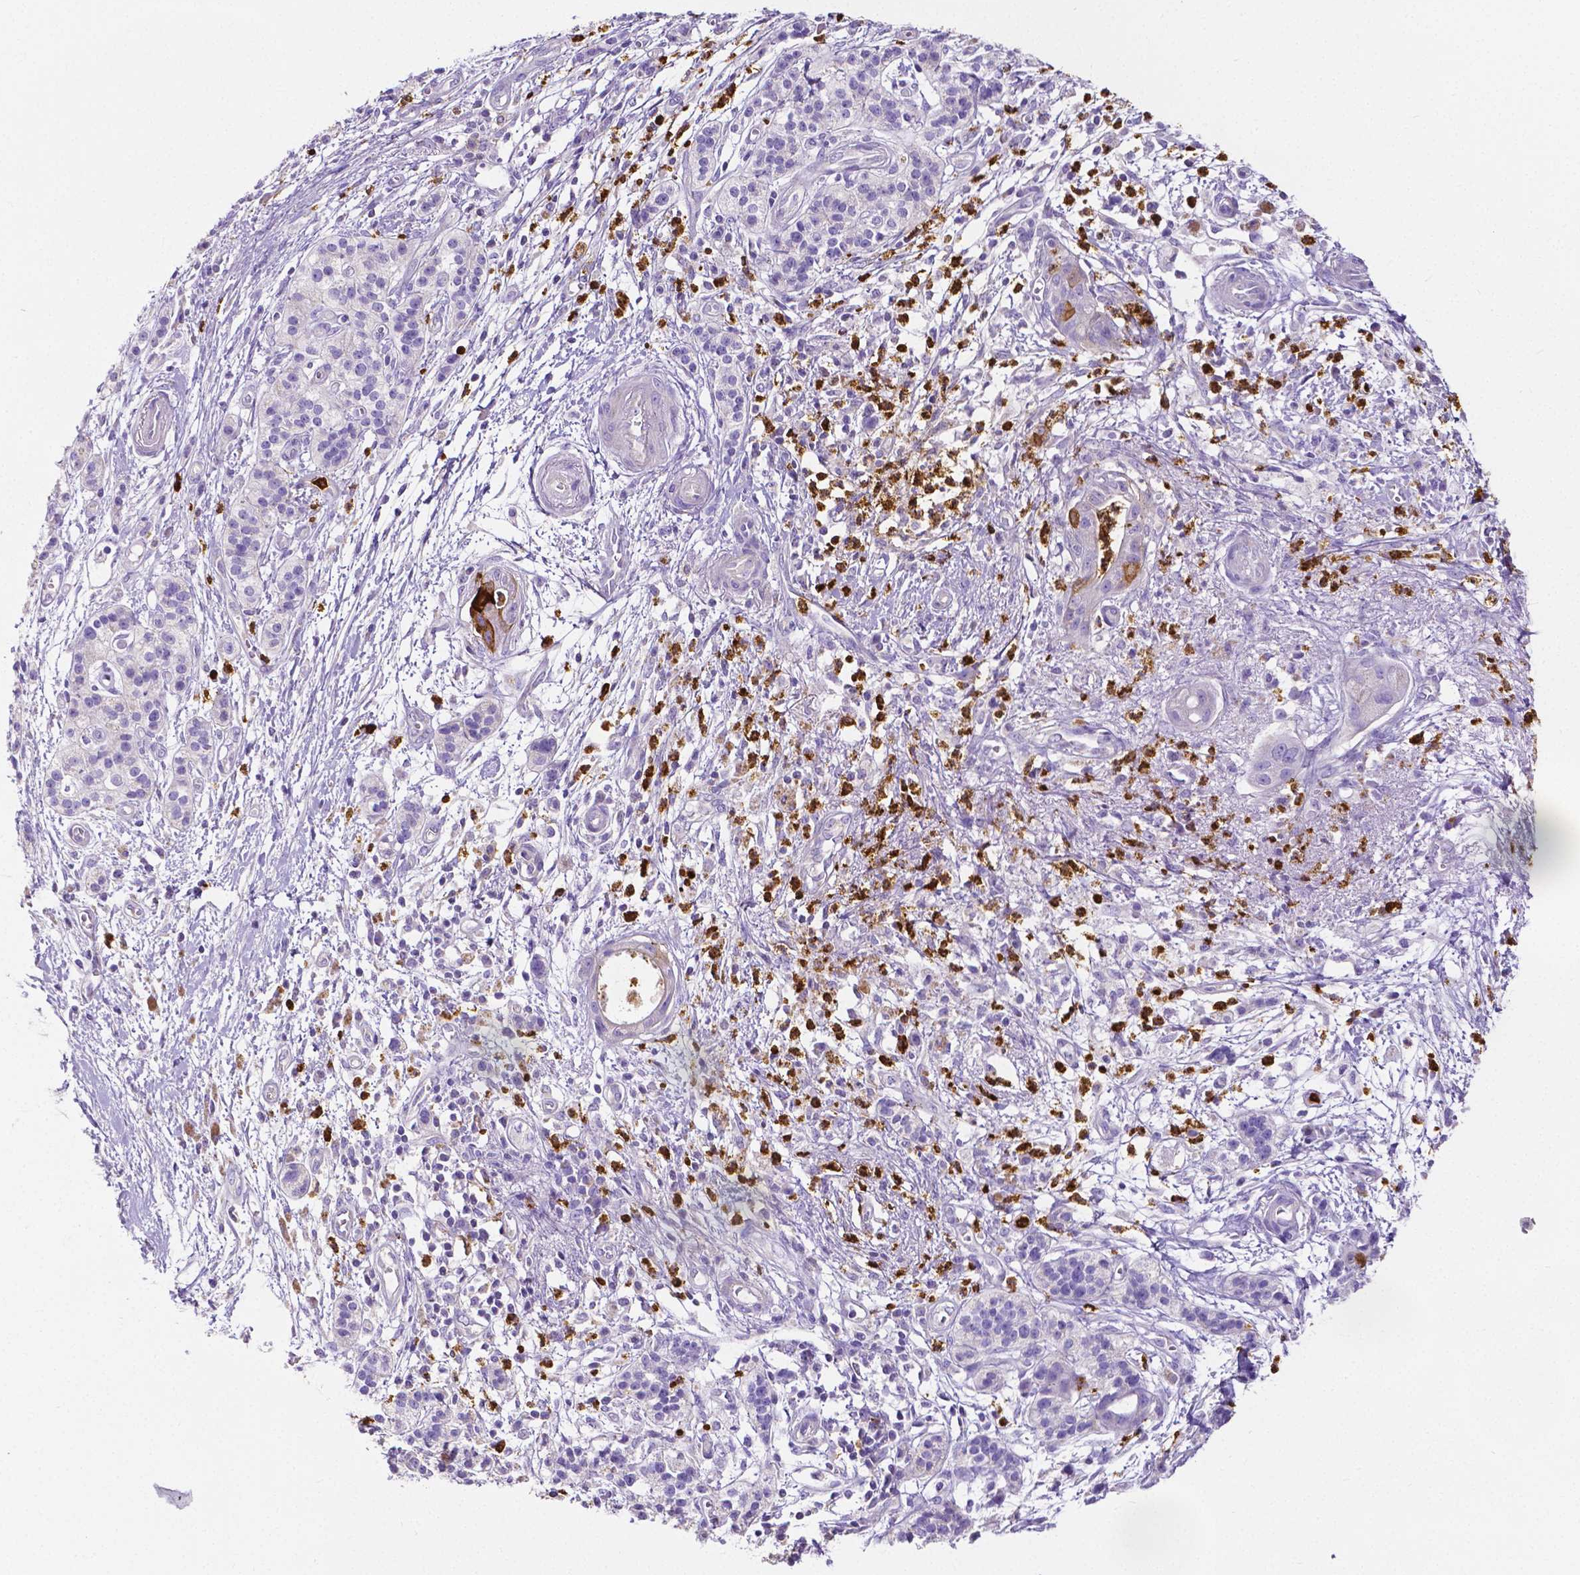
{"staining": {"intensity": "negative", "quantity": "none", "location": "none"}, "tissue": "pancreatic cancer", "cell_type": "Tumor cells", "image_type": "cancer", "snomed": [{"axis": "morphology", "description": "Normal tissue, NOS"}, {"axis": "morphology", "description": "Adenocarcinoma, NOS"}, {"axis": "topography", "description": "Lymph node"}, {"axis": "topography", "description": "Pancreas"}], "caption": "Immunohistochemistry (IHC) photomicrograph of human pancreatic adenocarcinoma stained for a protein (brown), which demonstrates no staining in tumor cells.", "gene": "MMP9", "patient": {"sex": "female", "age": 58}}